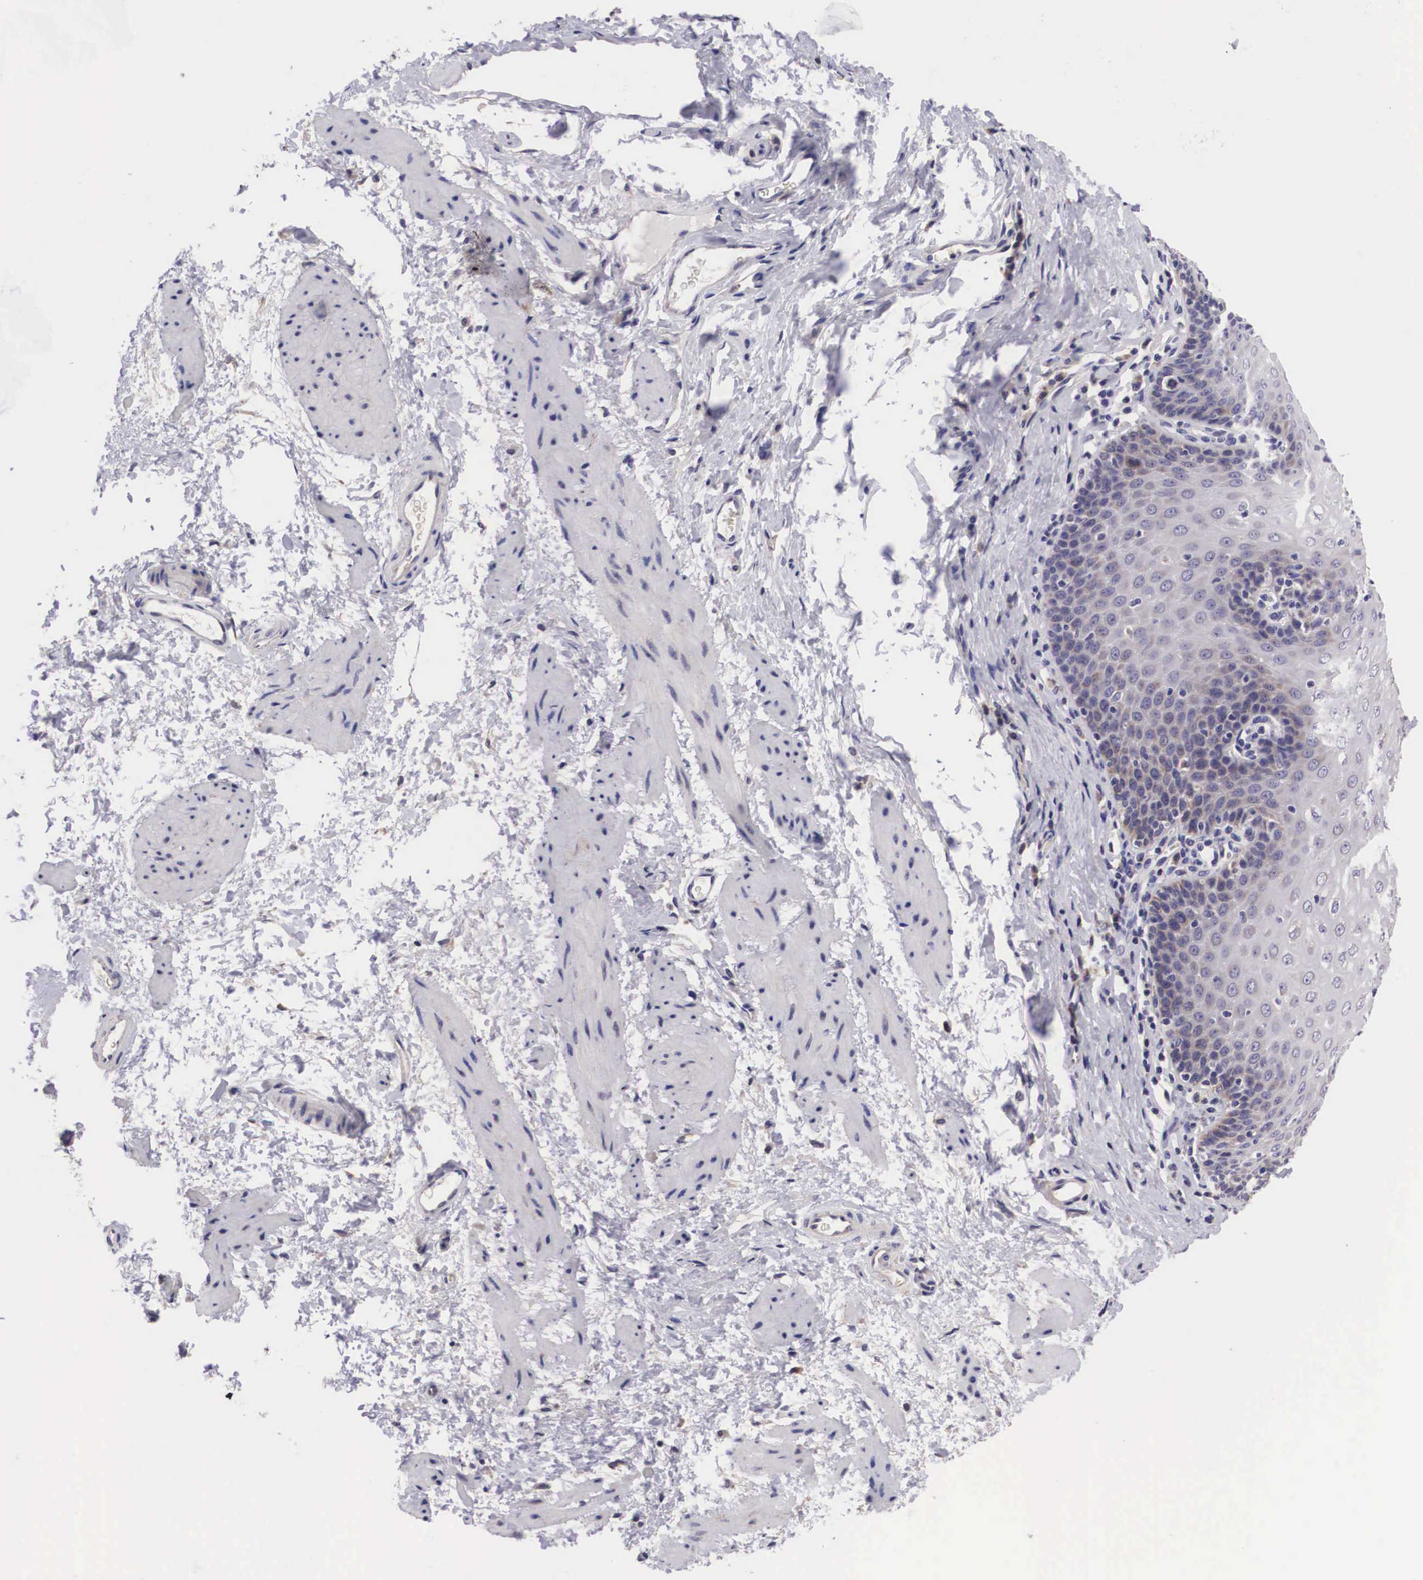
{"staining": {"intensity": "negative", "quantity": "none", "location": "none"}, "tissue": "esophagus", "cell_type": "Squamous epithelial cells", "image_type": "normal", "snomed": [{"axis": "morphology", "description": "Normal tissue, NOS"}, {"axis": "topography", "description": "Esophagus"}], "caption": "Esophagus stained for a protein using immunohistochemistry (IHC) displays no staining squamous epithelial cells.", "gene": "ARG2", "patient": {"sex": "female", "age": 61}}